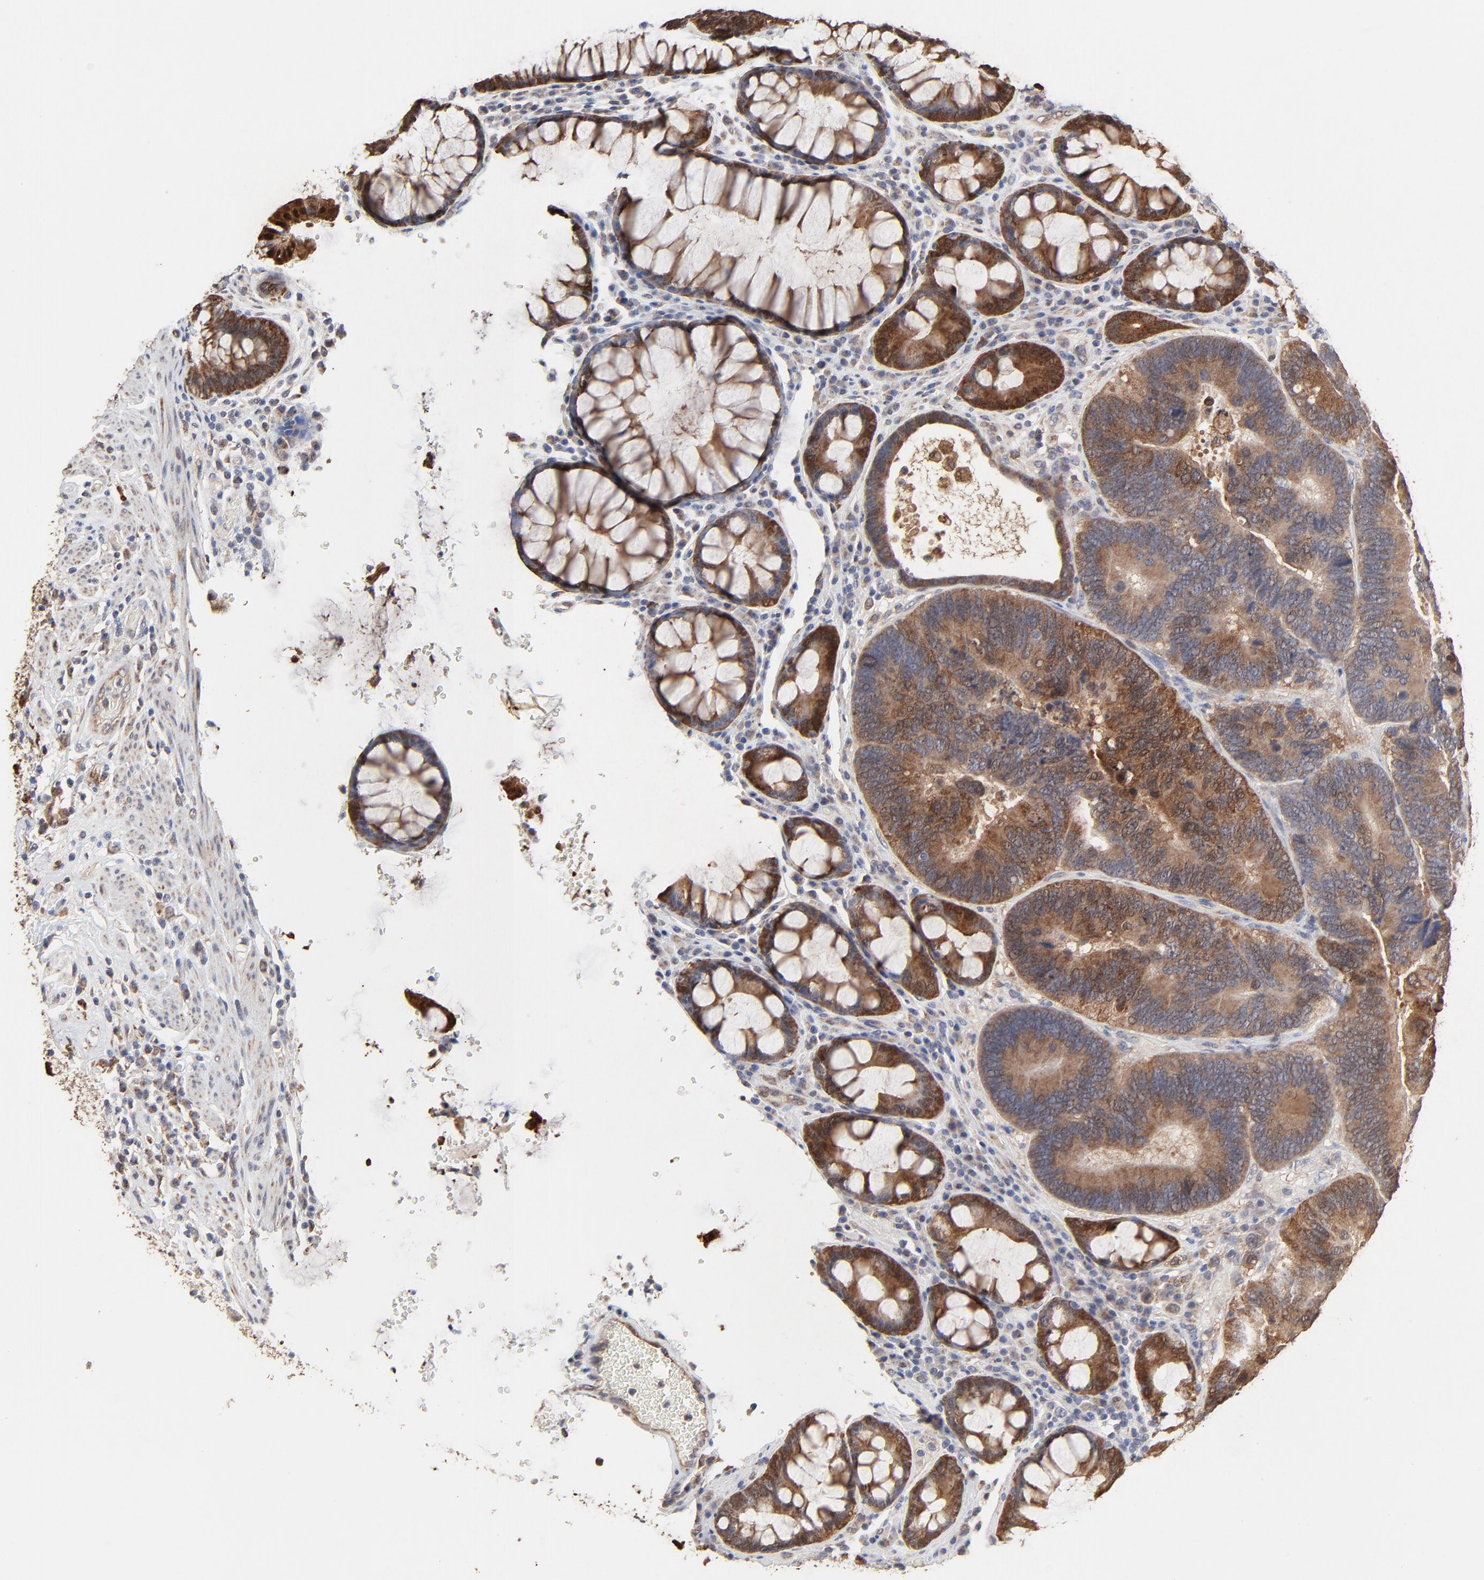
{"staining": {"intensity": "moderate", "quantity": ">75%", "location": "cytoplasmic/membranous"}, "tissue": "colorectal cancer", "cell_type": "Tumor cells", "image_type": "cancer", "snomed": [{"axis": "morphology", "description": "Normal tissue, NOS"}, {"axis": "morphology", "description": "Adenocarcinoma, NOS"}, {"axis": "topography", "description": "Colon"}], "caption": "Tumor cells display moderate cytoplasmic/membranous positivity in approximately >75% of cells in colorectal cancer (adenocarcinoma). (brown staining indicates protein expression, while blue staining denotes nuclei).", "gene": "LGALS3", "patient": {"sex": "female", "age": 78}}